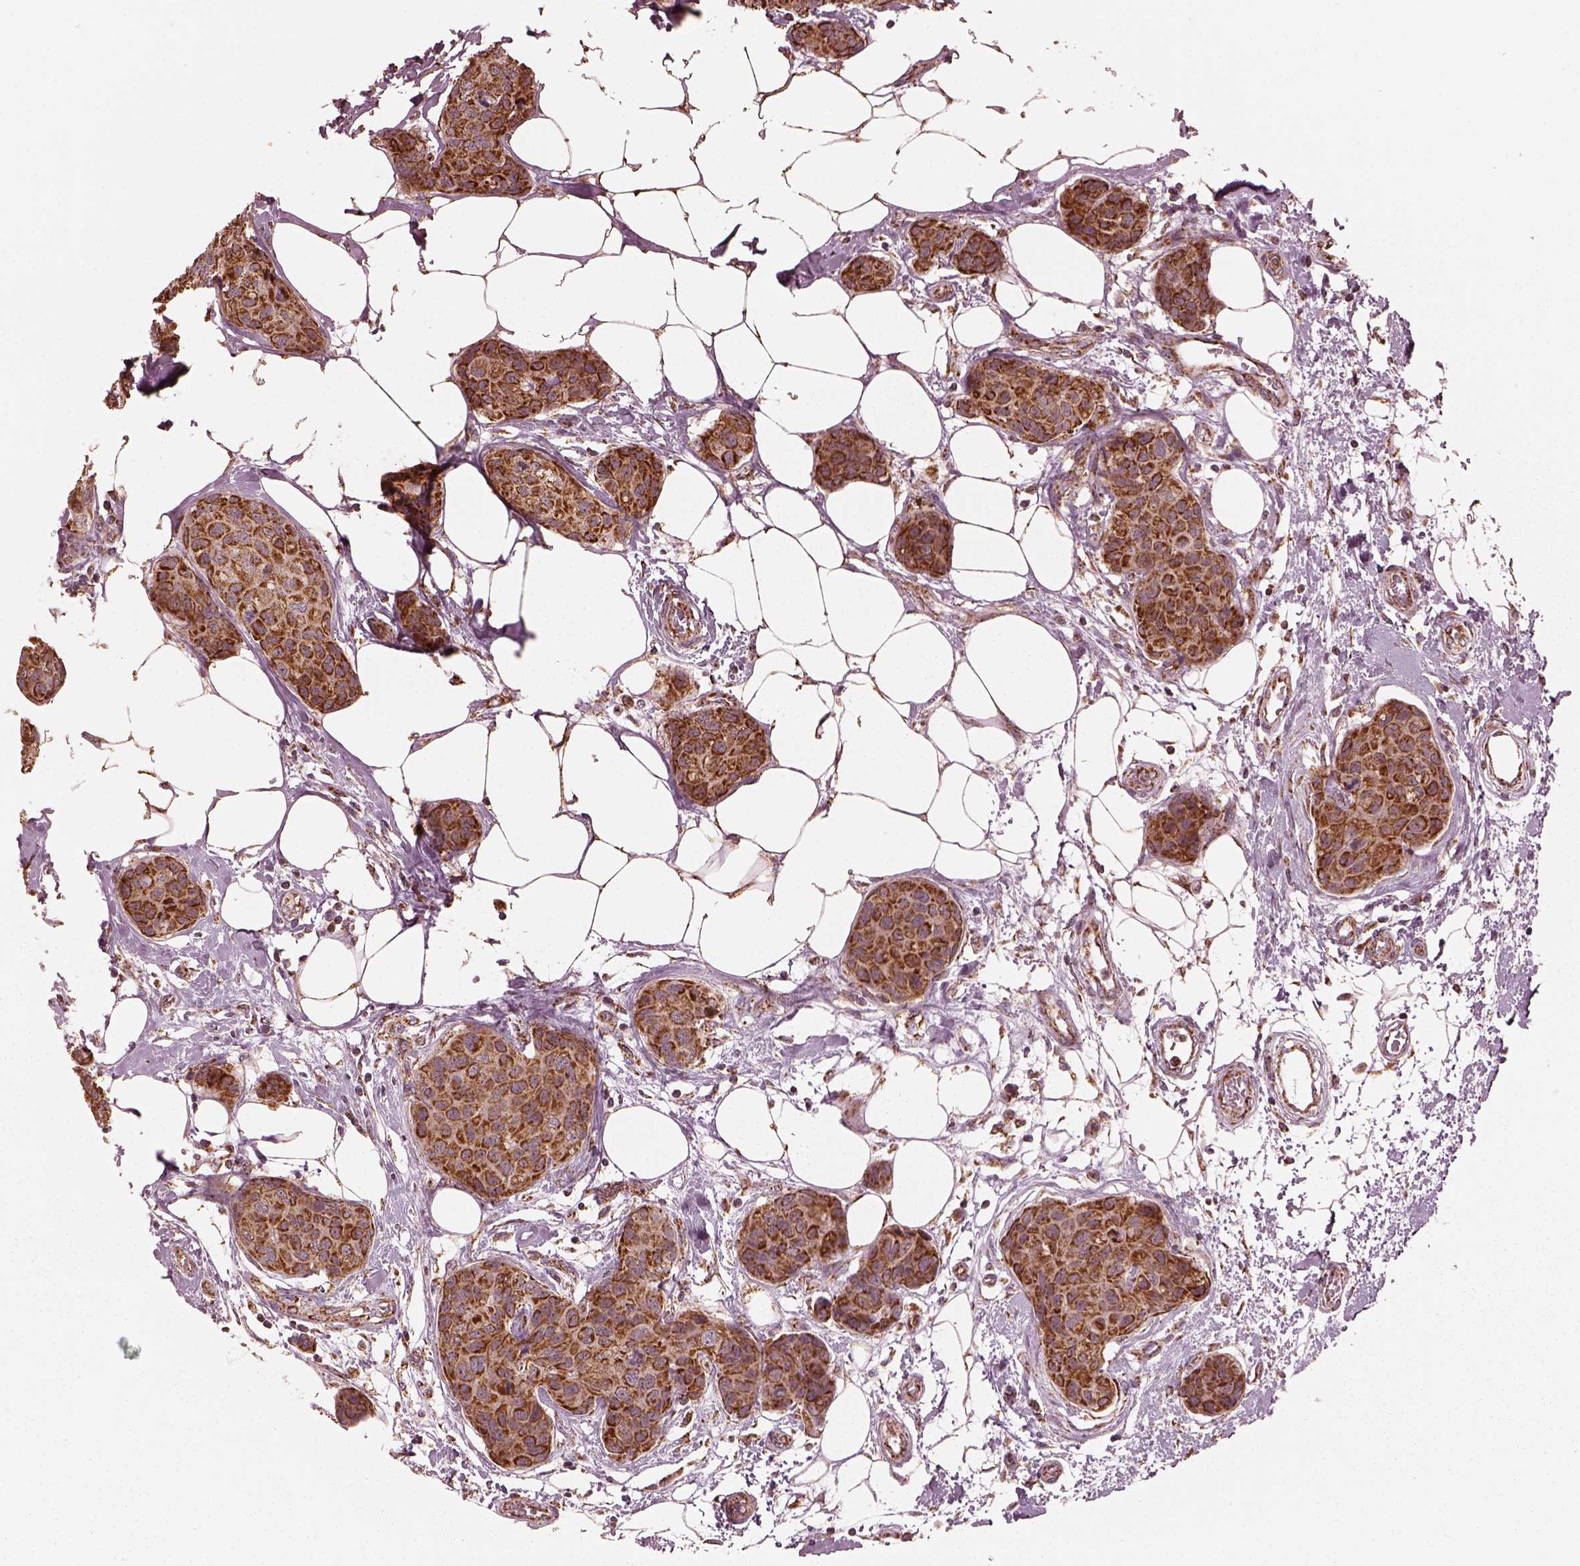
{"staining": {"intensity": "strong", "quantity": ">75%", "location": "cytoplasmic/membranous"}, "tissue": "breast cancer", "cell_type": "Tumor cells", "image_type": "cancer", "snomed": [{"axis": "morphology", "description": "Duct carcinoma"}, {"axis": "topography", "description": "Breast"}], "caption": "Tumor cells reveal high levels of strong cytoplasmic/membranous expression in about >75% of cells in human breast intraductal carcinoma. (DAB IHC, brown staining for protein, blue staining for nuclei).", "gene": "NDUFB10", "patient": {"sex": "female", "age": 80}}